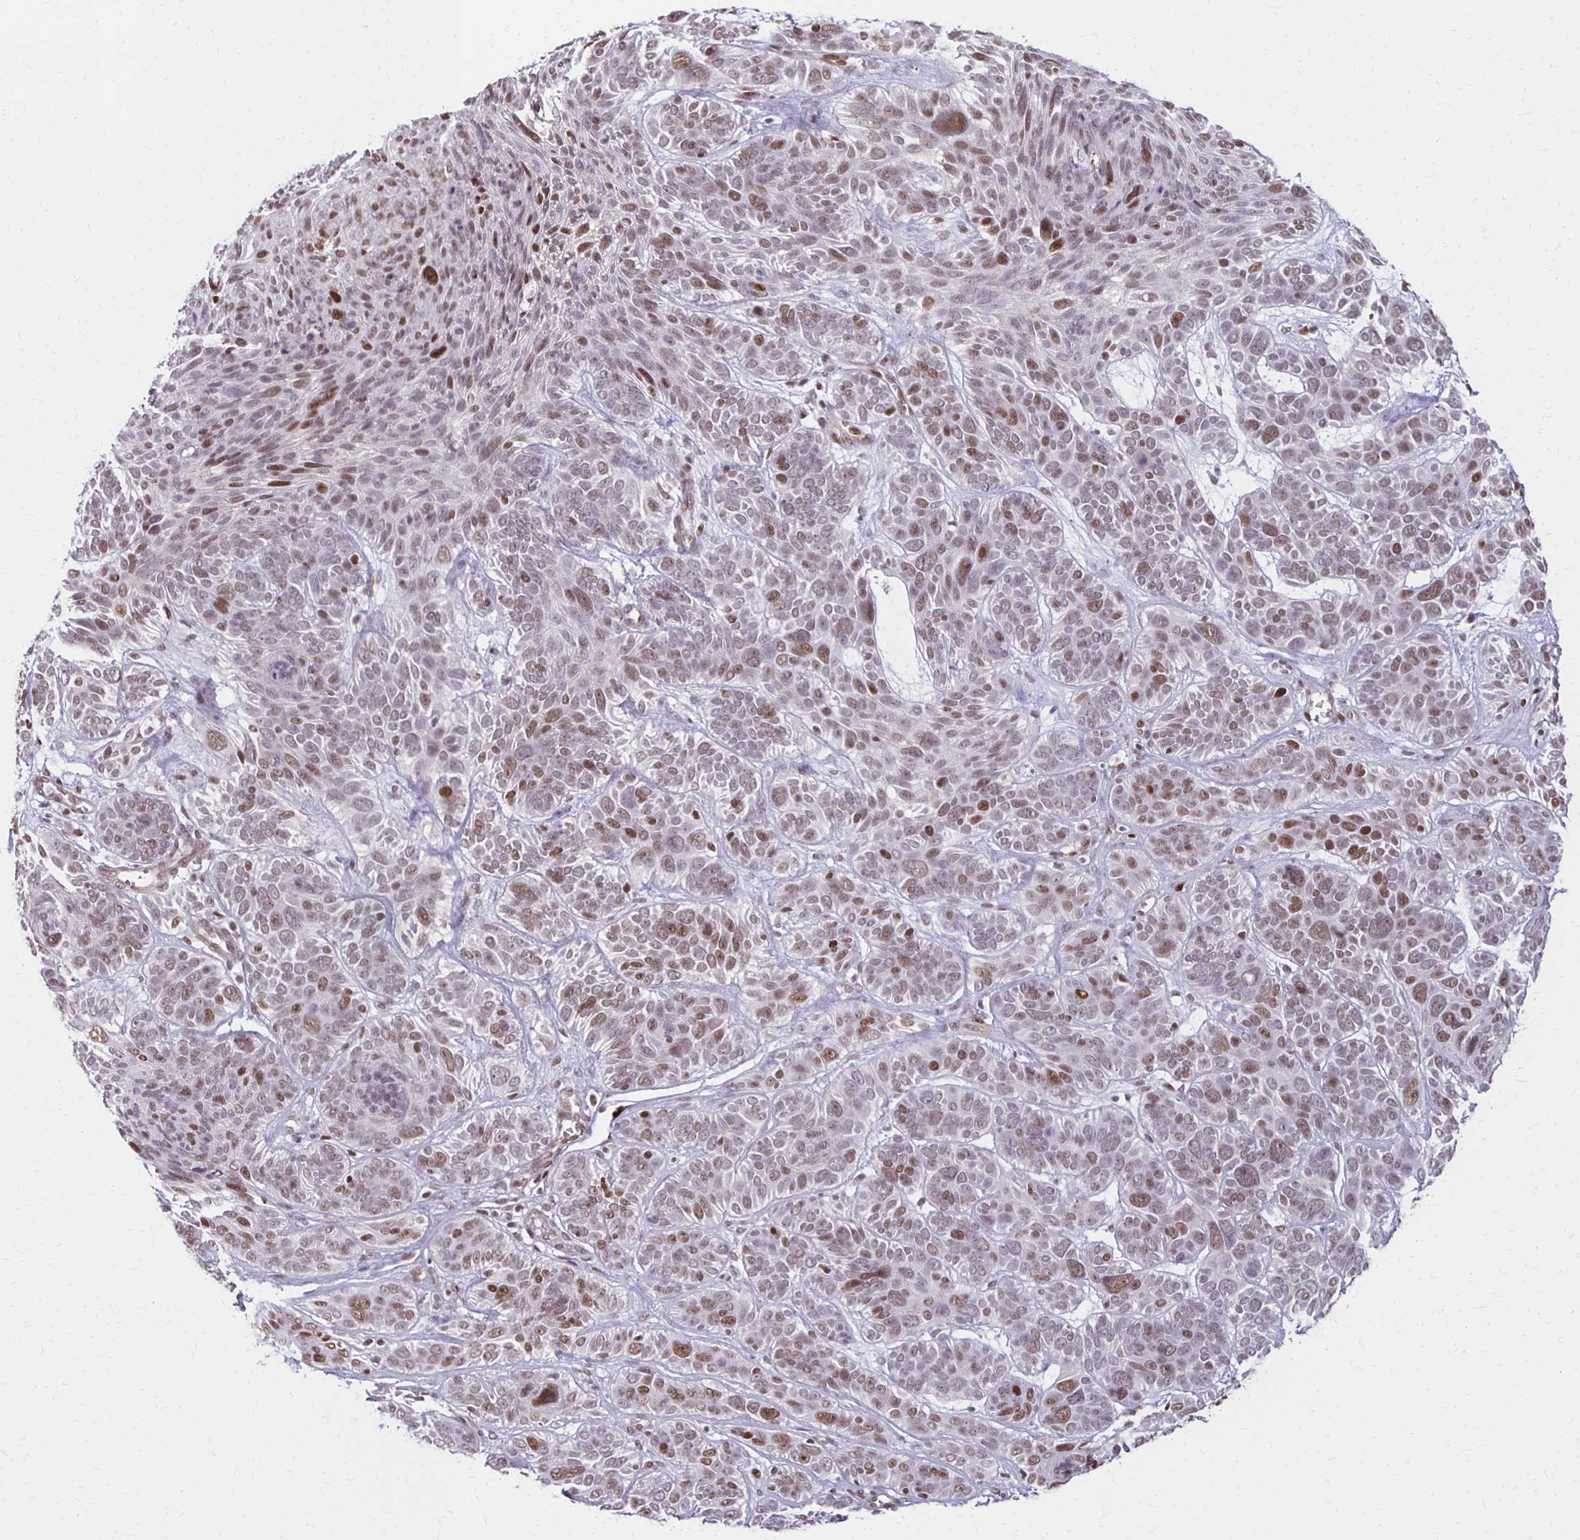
{"staining": {"intensity": "weak", "quantity": ">75%", "location": "nuclear"}, "tissue": "skin cancer", "cell_type": "Tumor cells", "image_type": "cancer", "snomed": [{"axis": "morphology", "description": "Basal cell carcinoma"}, {"axis": "topography", "description": "Skin"}, {"axis": "topography", "description": "Skin of face"}], "caption": "Weak nuclear protein expression is present in about >75% of tumor cells in skin basal cell carcinoma.", "gene": "DDB2", "patient": {"sex": "male", "age": 73}}